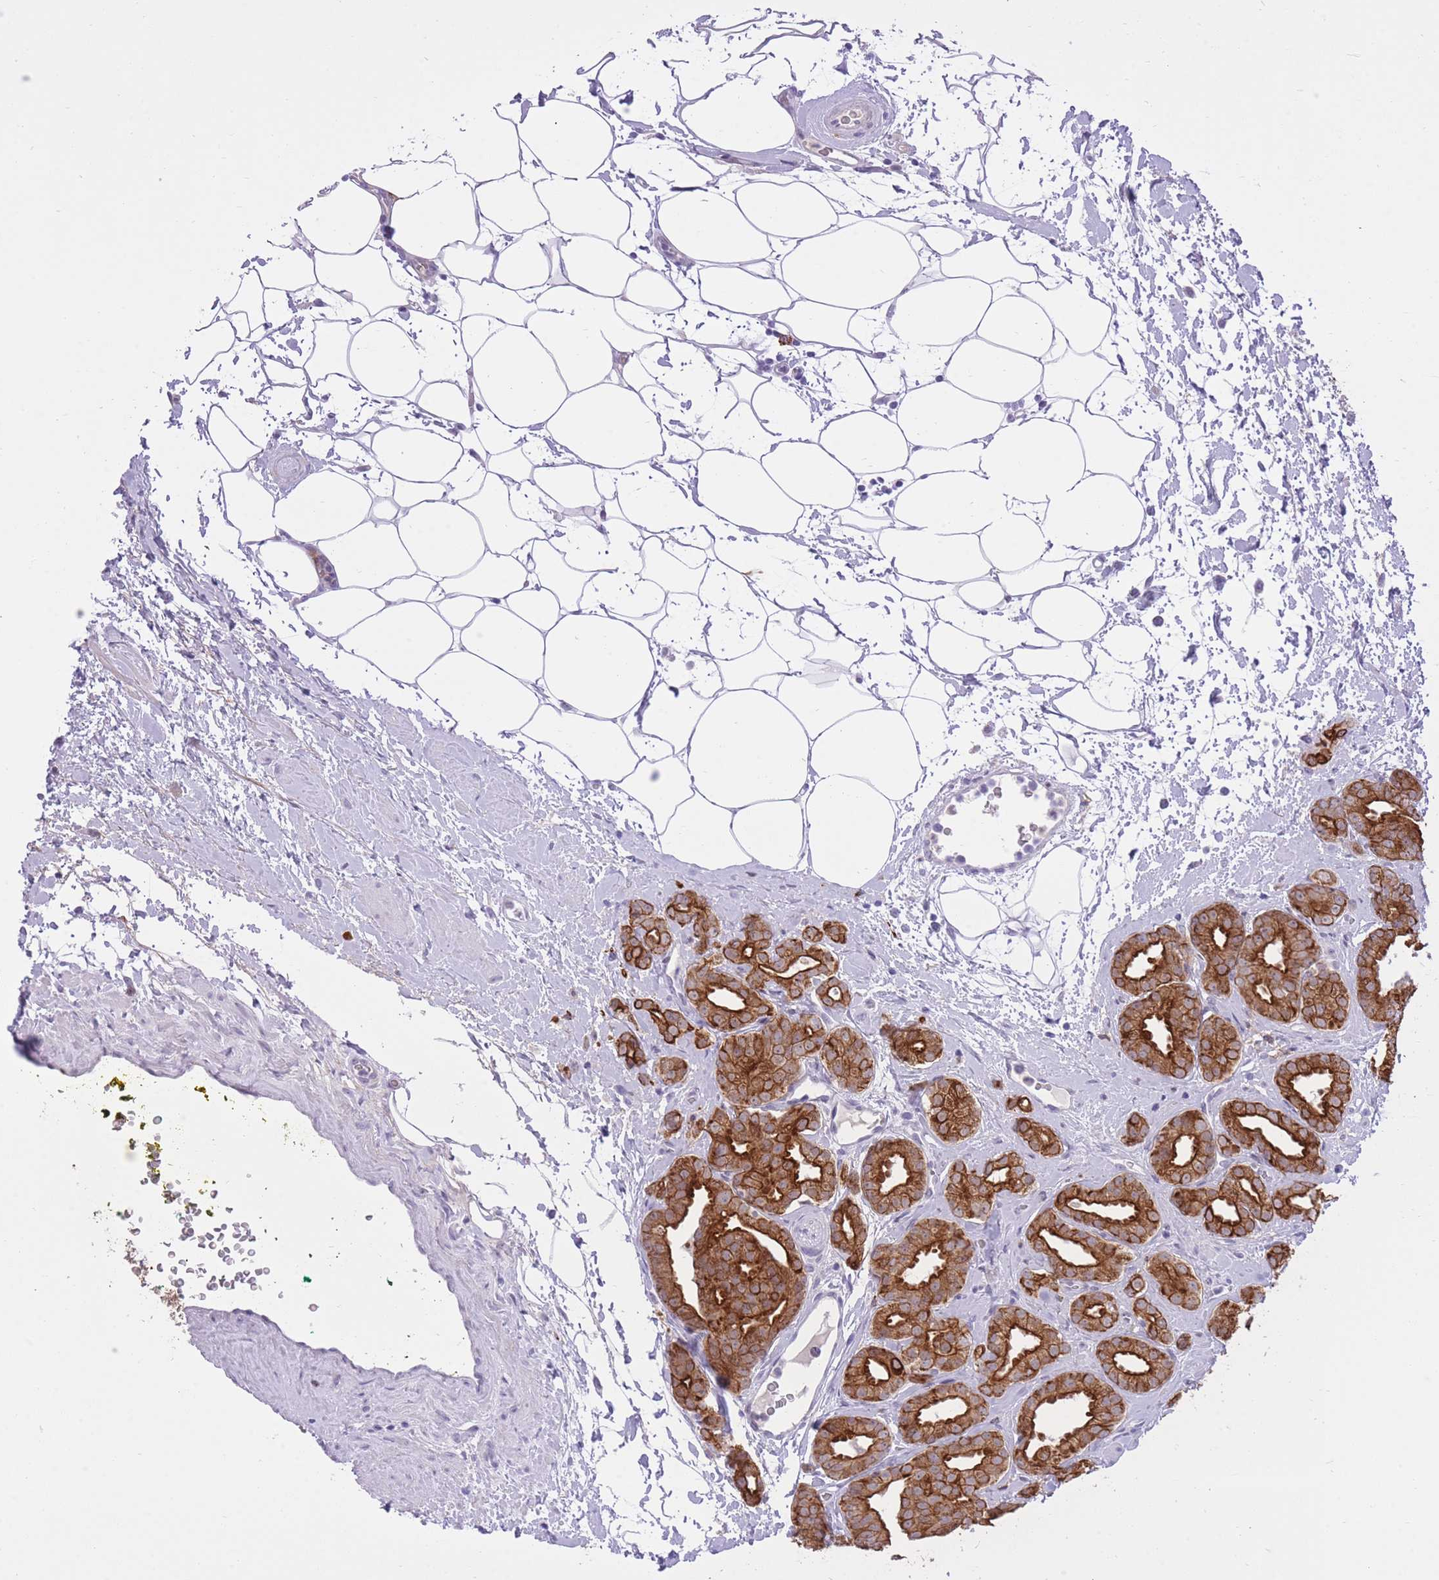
{"staining": {"intensity": "strong", "quantity": ">75%", "location": "cytoplasmic/membranous"}, "tissue": "prostate cancer", "cell_type": "Tumor cells", "image_type": "cancer", "snomed": [{"axis": "morphology", "description": "Adenocarcinoma, High grade"}, {"axis": "topography", "description": "Prostate"}], "caption": "A high-resolution micrograph shows immunohistochemistry staining of adenocarcinoma (high-grade) (prostate), which exhibits strong cytoplasmic/membranous expression in approximately >75% of tumor cells. Immunohistochemistry (ihc) stains the protein of interest in brown and the nuclei are stained blue.", "gene": "MEIS3", "patient": {"sex": "male", "age": 63}}